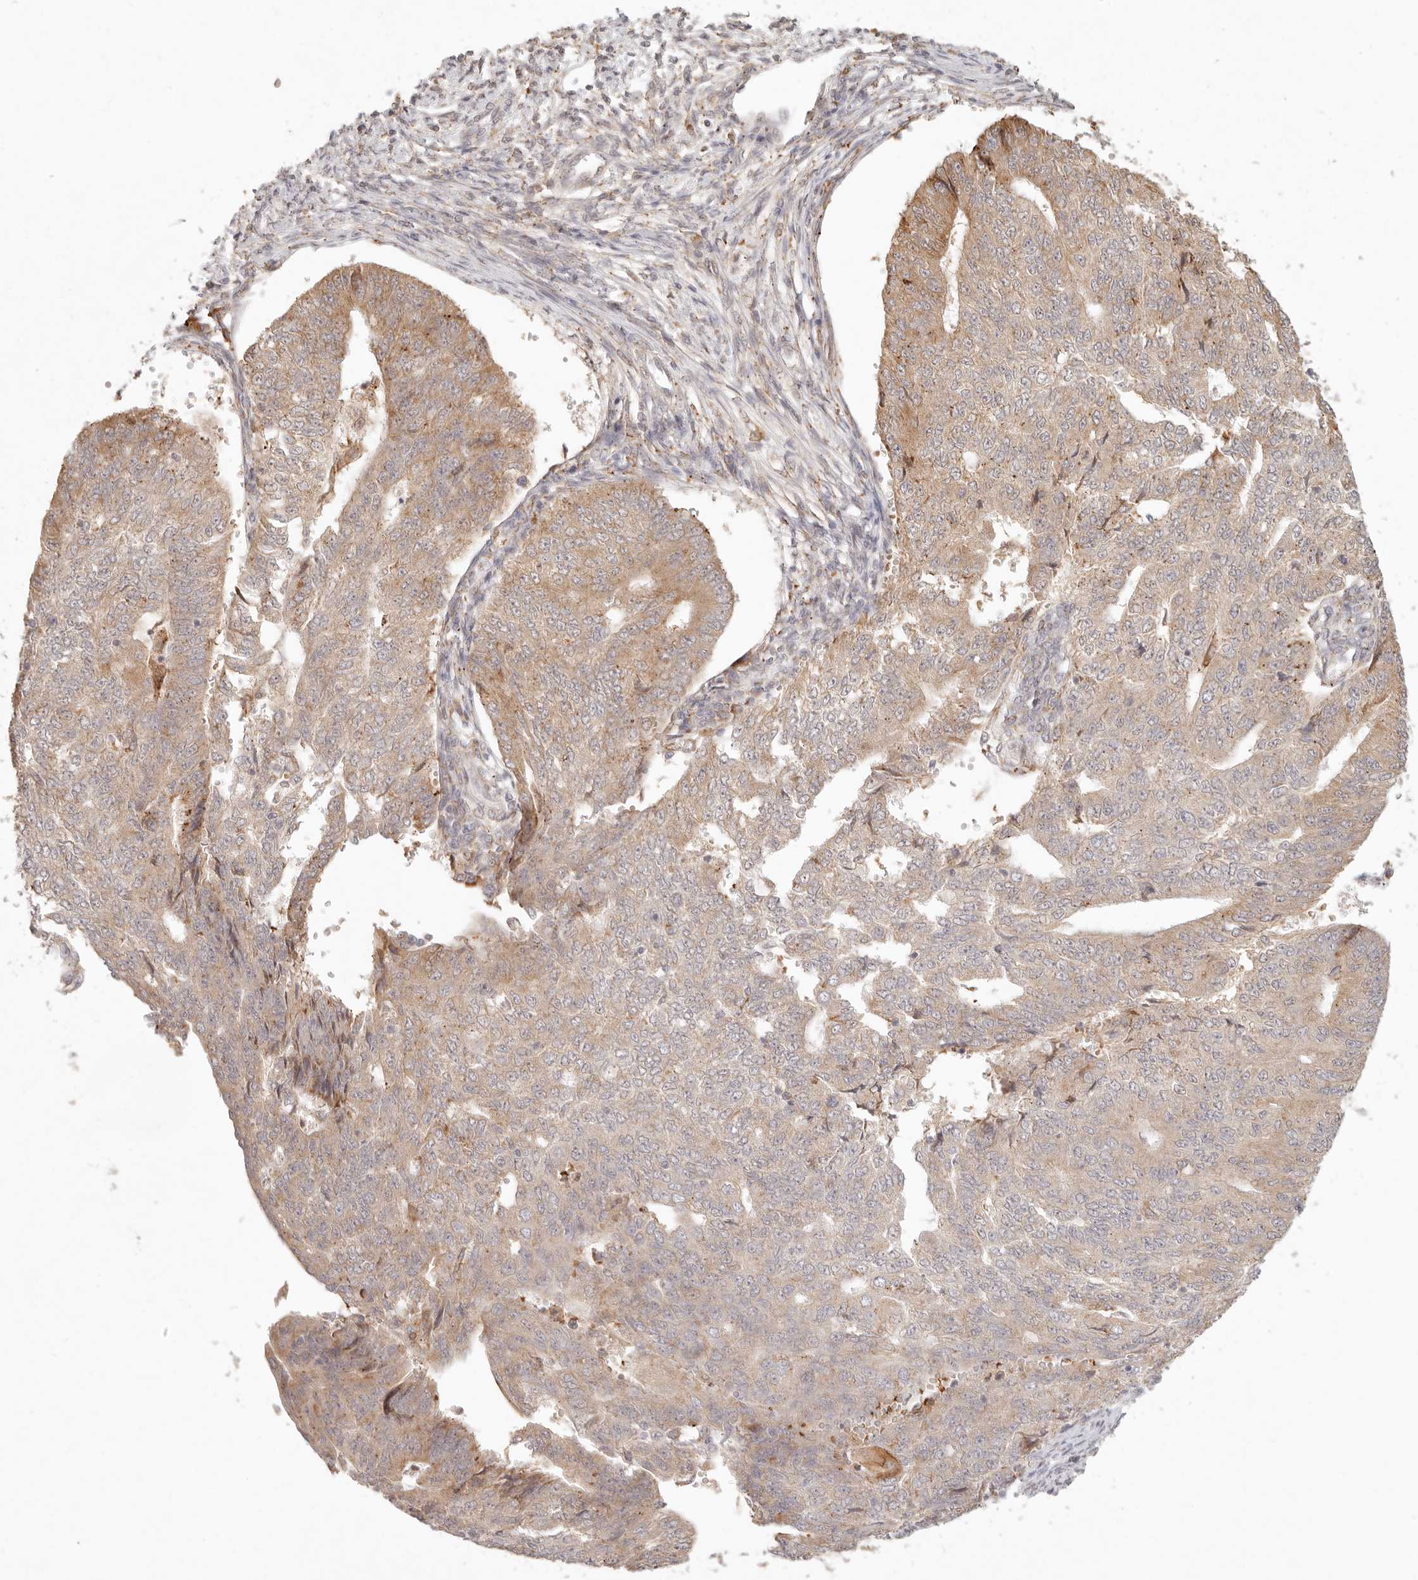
{"staining": {"intensity": "moderate", "quantity": "25%-75%", "location": "cytoplasmic/membranous"}, "tissue": "endometrial cancer", "cell_type": "Tumor cells", "image_type": "cancer", "snomed": [{"axis": "morphology", "description": "Adenocarcinoma, NOS"}, {"axis": "topography", "description": "Endometrium"}], "caption": "Endometrial adenocarcinoma stained with immunohistochemistry (IHC) demonstrates moderate cytoplasmic/membranous expression in about 25%-75% of tumor cells. (Stains: DAB in brown, nuclei in blue, Microscopy: brightfield microscopy at high magnification).", "gene": "C1orf127", "patient": {"sex": "female", "age": 32}}